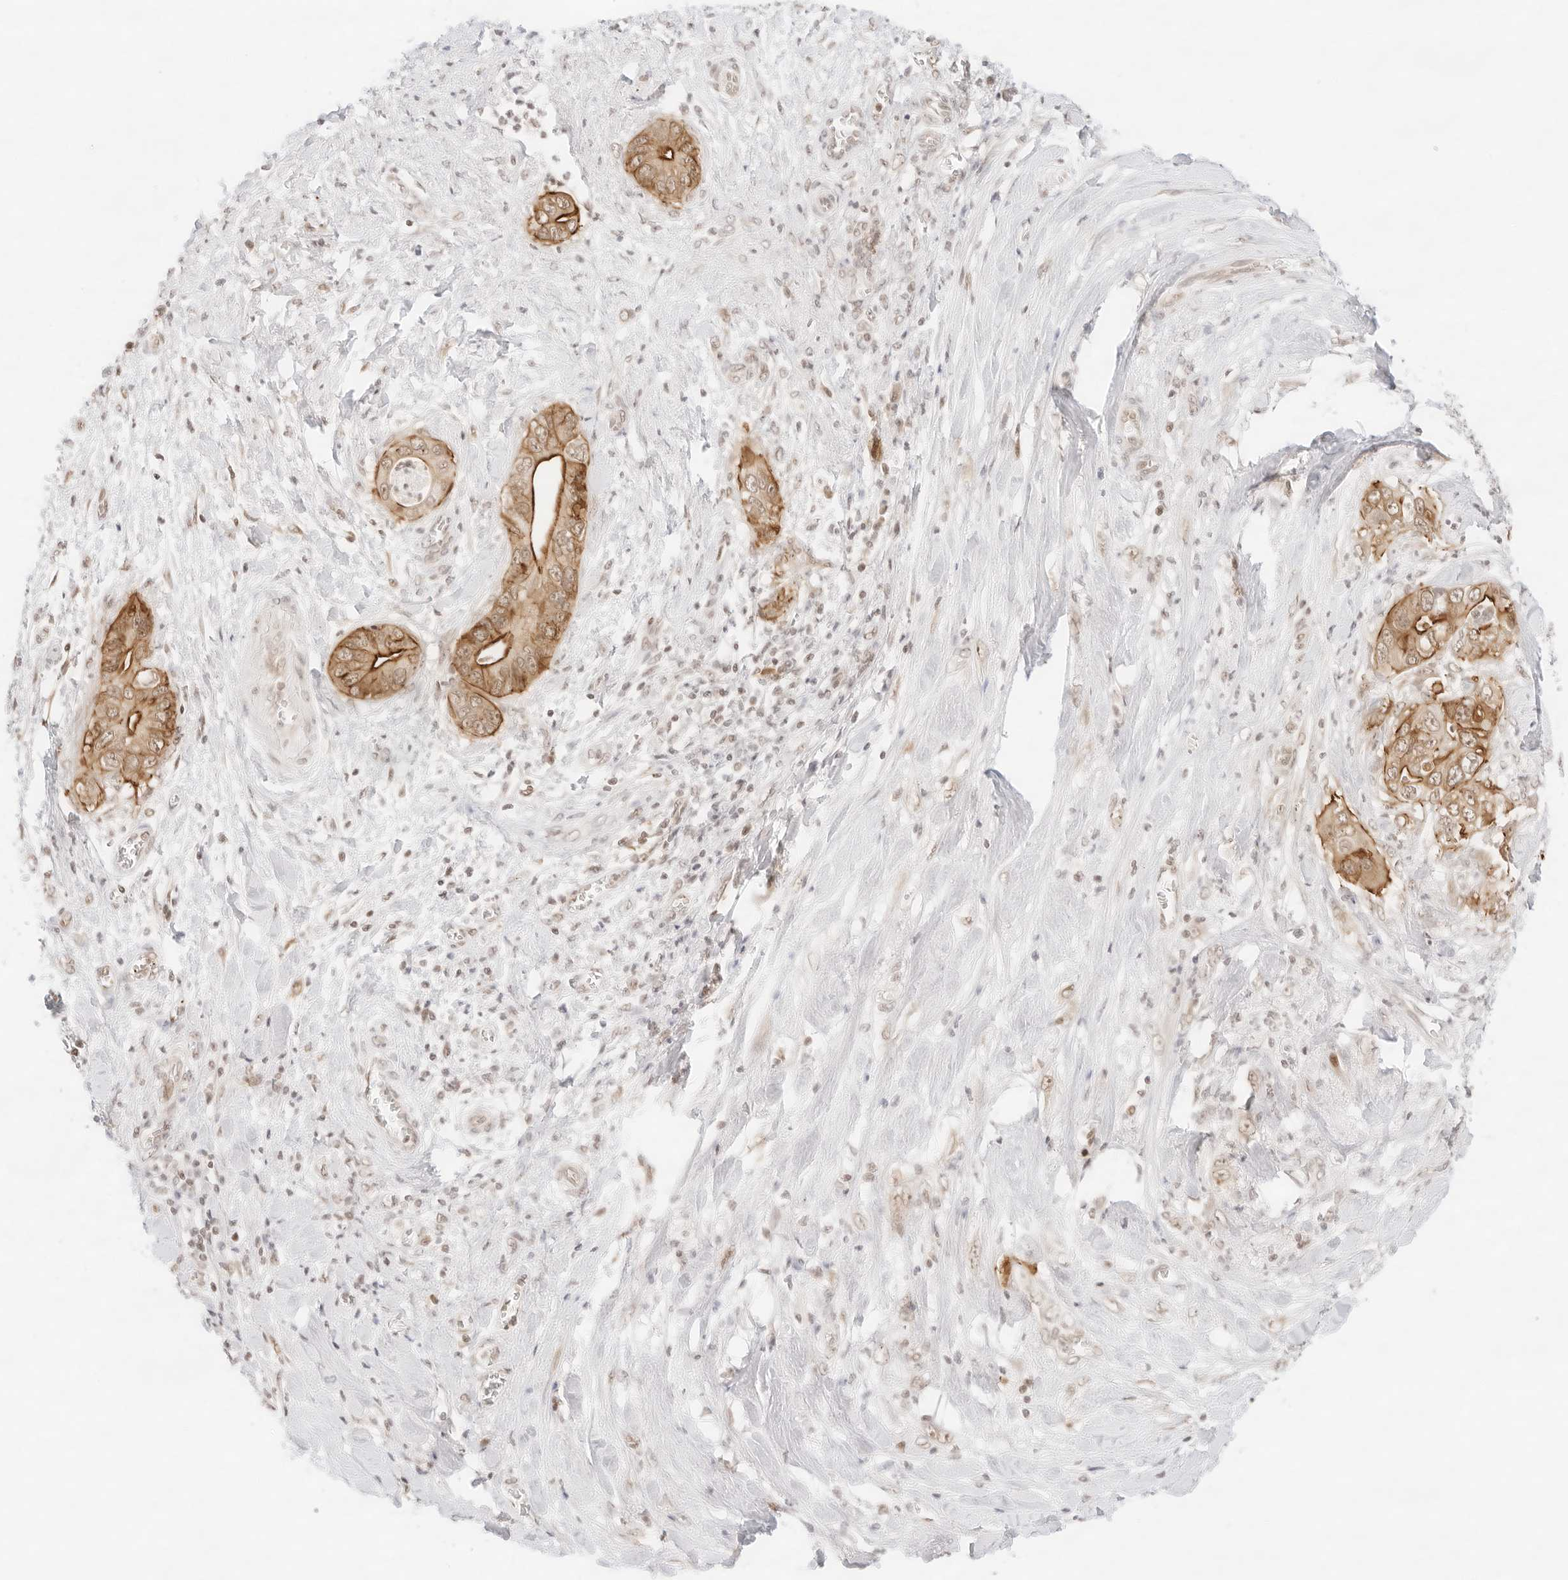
{"staining": {"intensity": "strong", "quantity": "25%-75%", "location": "cytoplasmic/membranous"}, "tissue": "pancreatic cancer", "cell_type": "Tumor cells", "image_type": "cancer", "snomed": [{"axis": "morphology", "description": "Adenocarcinoma, NOS"}, {"axis": "topography", "description": "Pancreas"}], "caption": "Immunohistochemical staining of pancreatic cancer exhibits high levels of strong cytoplasmic/membranous protein positivity in approximately 25%-75% of tumor cells.", "gene": "GNAS", "patient": {"sex": "female", "age": 78}}